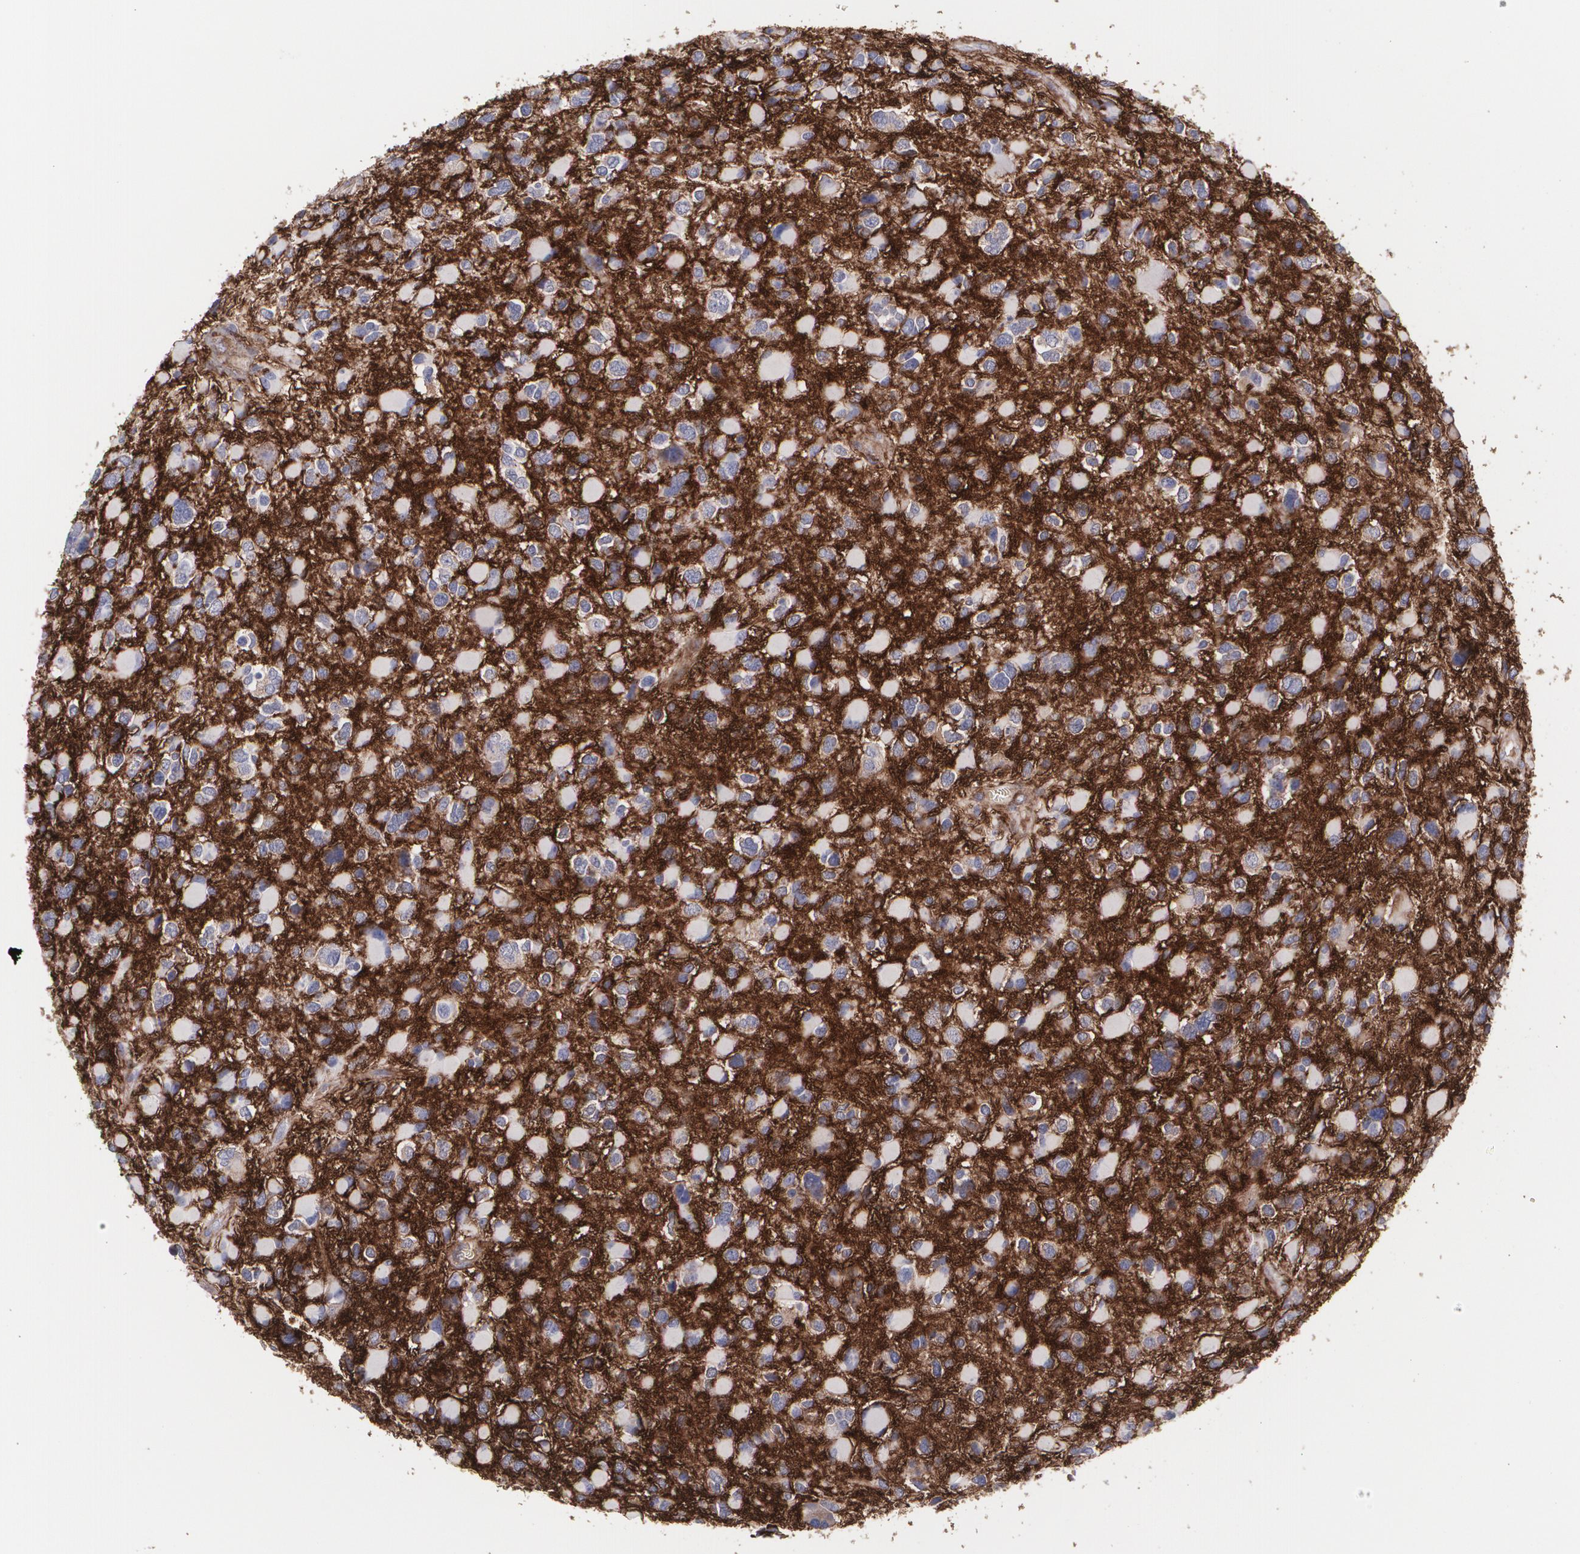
{"staining": {"intensity": "negative", "quantity": "none", "location": "none"}, "tissue": "glioma", "cell_type": "Tumor cells", "image_type": "cancer", "snomed": [{"axis": "morphology", "description": "Glioma, malignant, High grade"}, {"axis": "topography", "description": "Brain"}], "caption": "The IHC photomicrograph has no significant expression in tumor cells of malignant glioma (high-grade) tissue.", "gene": "FBLN1", "patient": {"sex": "female", "age": 37}}